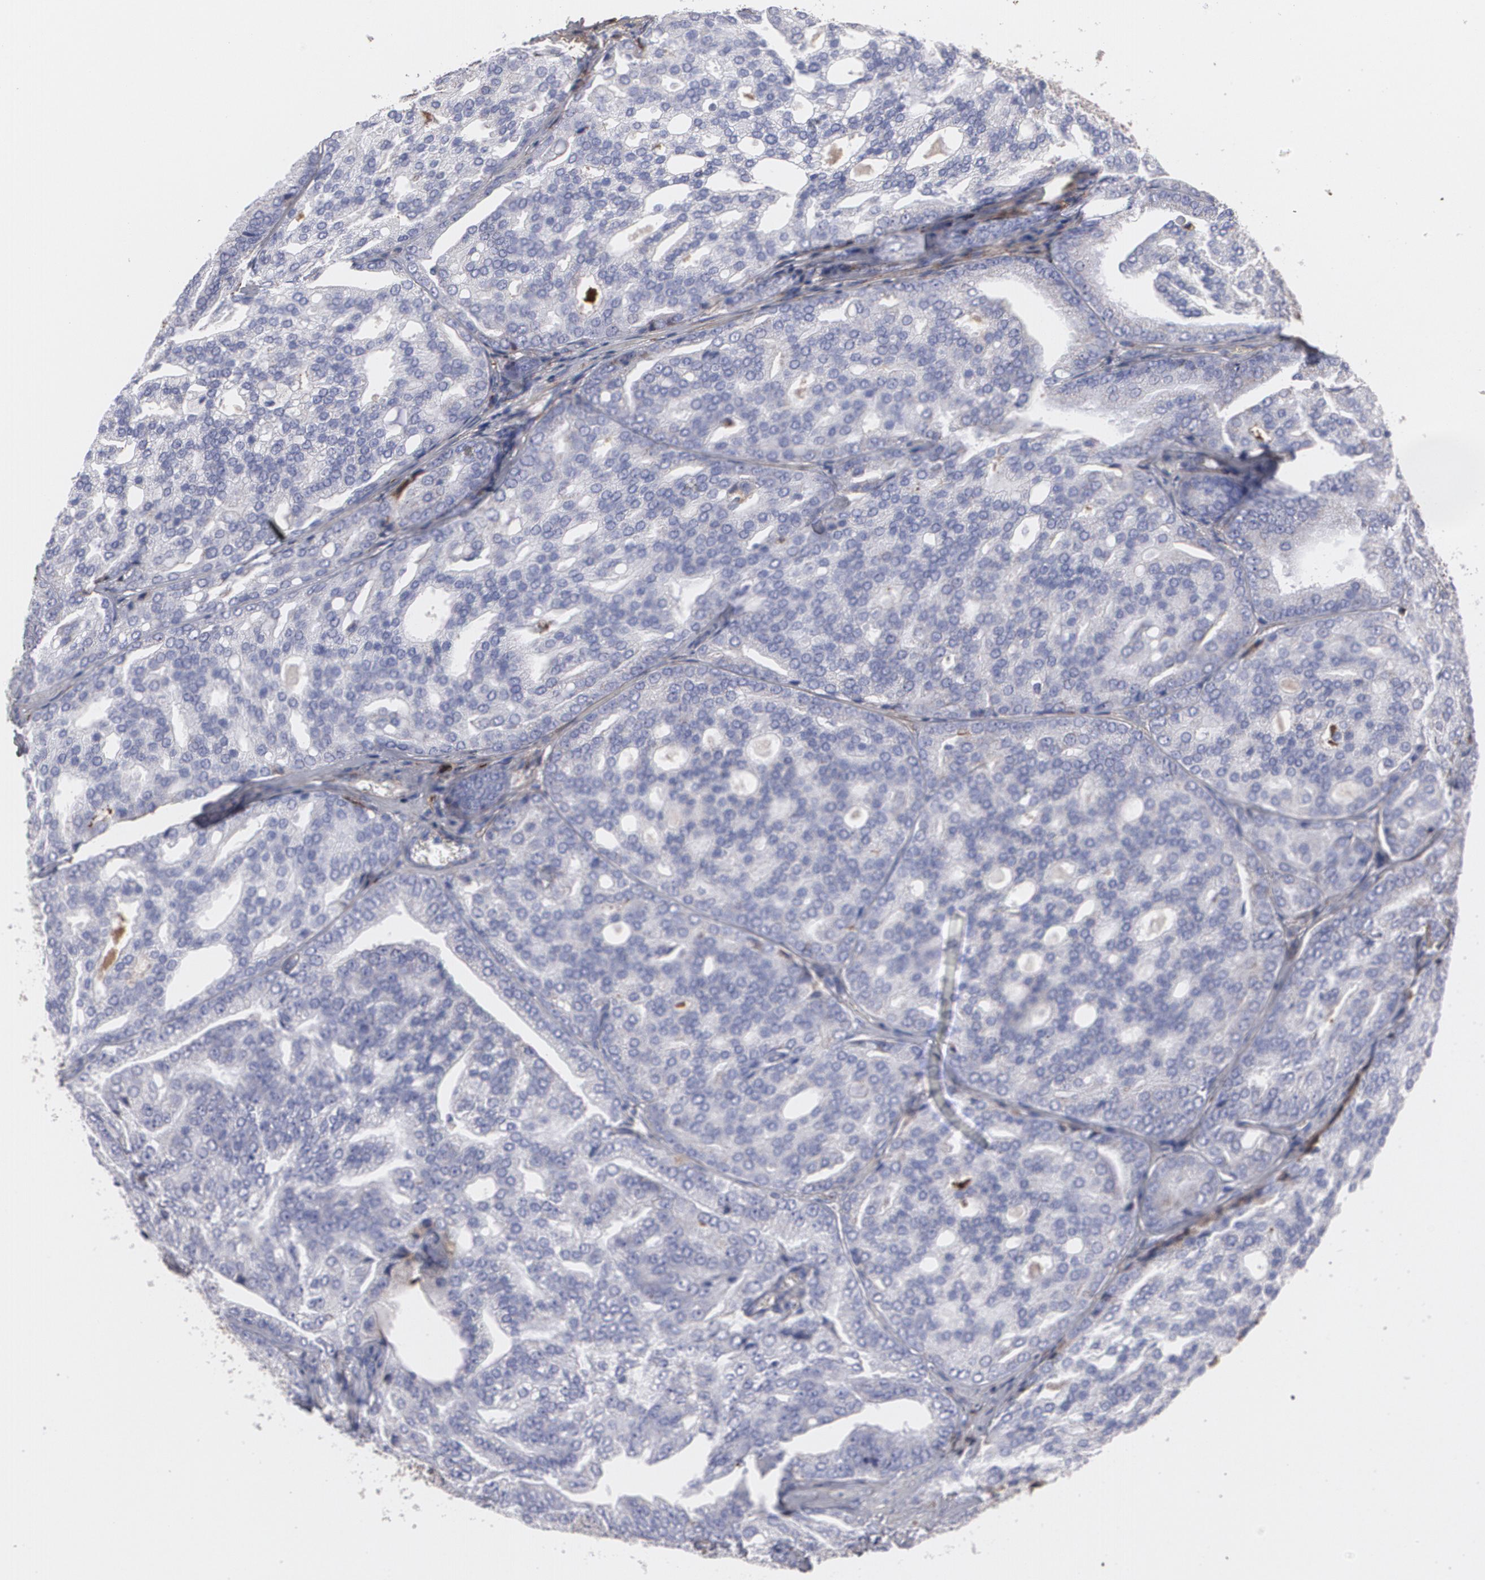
{"staining": {"intensity": "negative", "quantity": "none", "location": "none"}, "tissue": "prostate cancer", "cell_type": "Tumor cells", "image_type": "cancer", "snomed": [{"axis": "morphology", "description": "Adenocarcinoma, High grade"}, {"axis": "topography", "description": "Prostate"}], "caption": "Immunohistochemical staining of human prostate cancer (adenocarcinoma (high-grade)) reveals no significant positivity in tumor cells.", "gene": "FBLN1", "patient": {"sex": "male", "age": 64}}